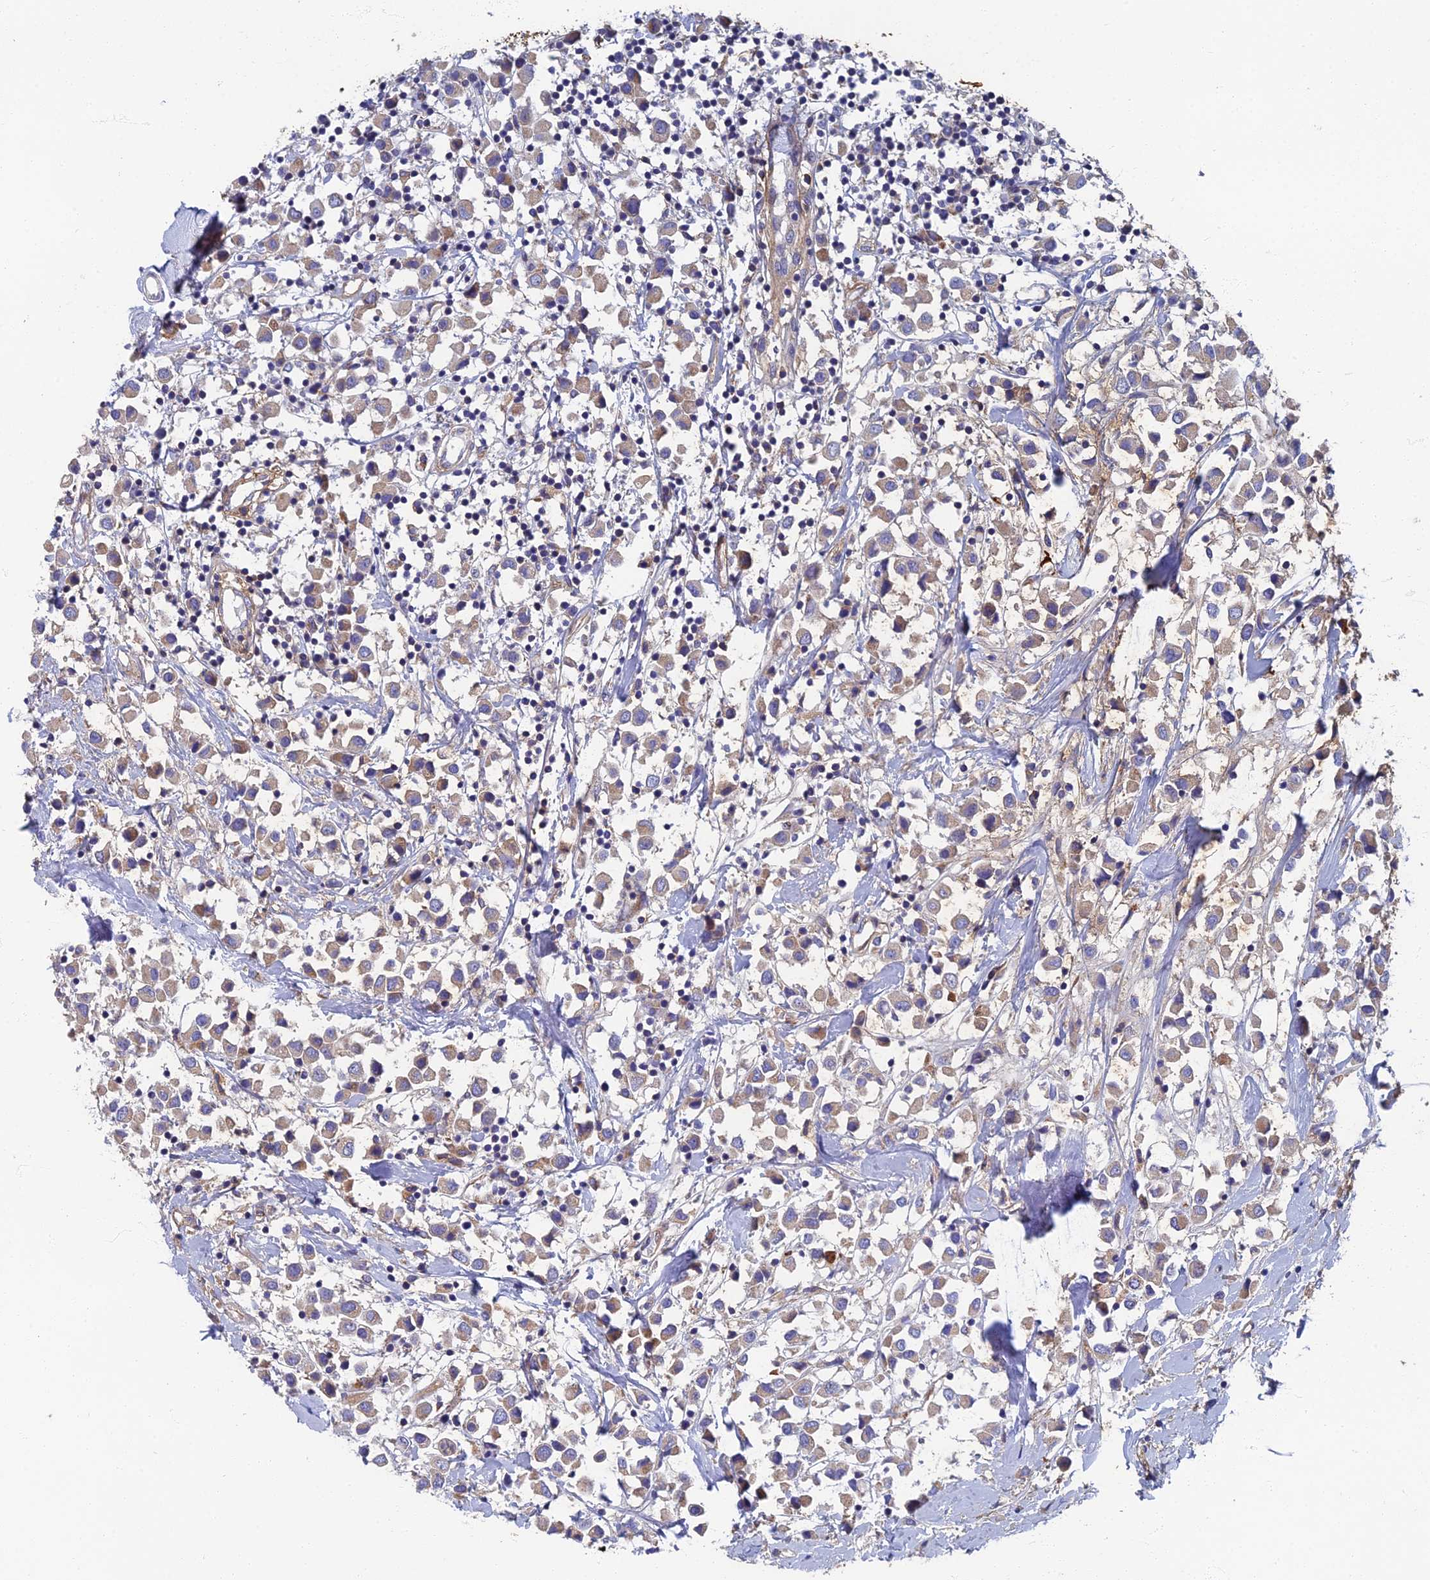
{"staining": {"intensity": "weak", "quantity": "25%-75%", "location": "cytoplasmic/membranous"}, "tissue": "breast cancer", "cell_type": "Tumor cells", "image_type": "cancer", "snomed": [{"axis": "morphology", "description": "Duct carcinoma"}, {"axis": "topography", "description": "Breast"}], "caption": "This image exhibits breast cancer stained with immunohistochemistry to label a protein in brown. The cytoplasmic/membranous of tumor cells show weak positivity for the protein. Nuclei are counter-stained blue.", "gene": "RNASEK", "patient": {"sex": "female", "age": 61}}